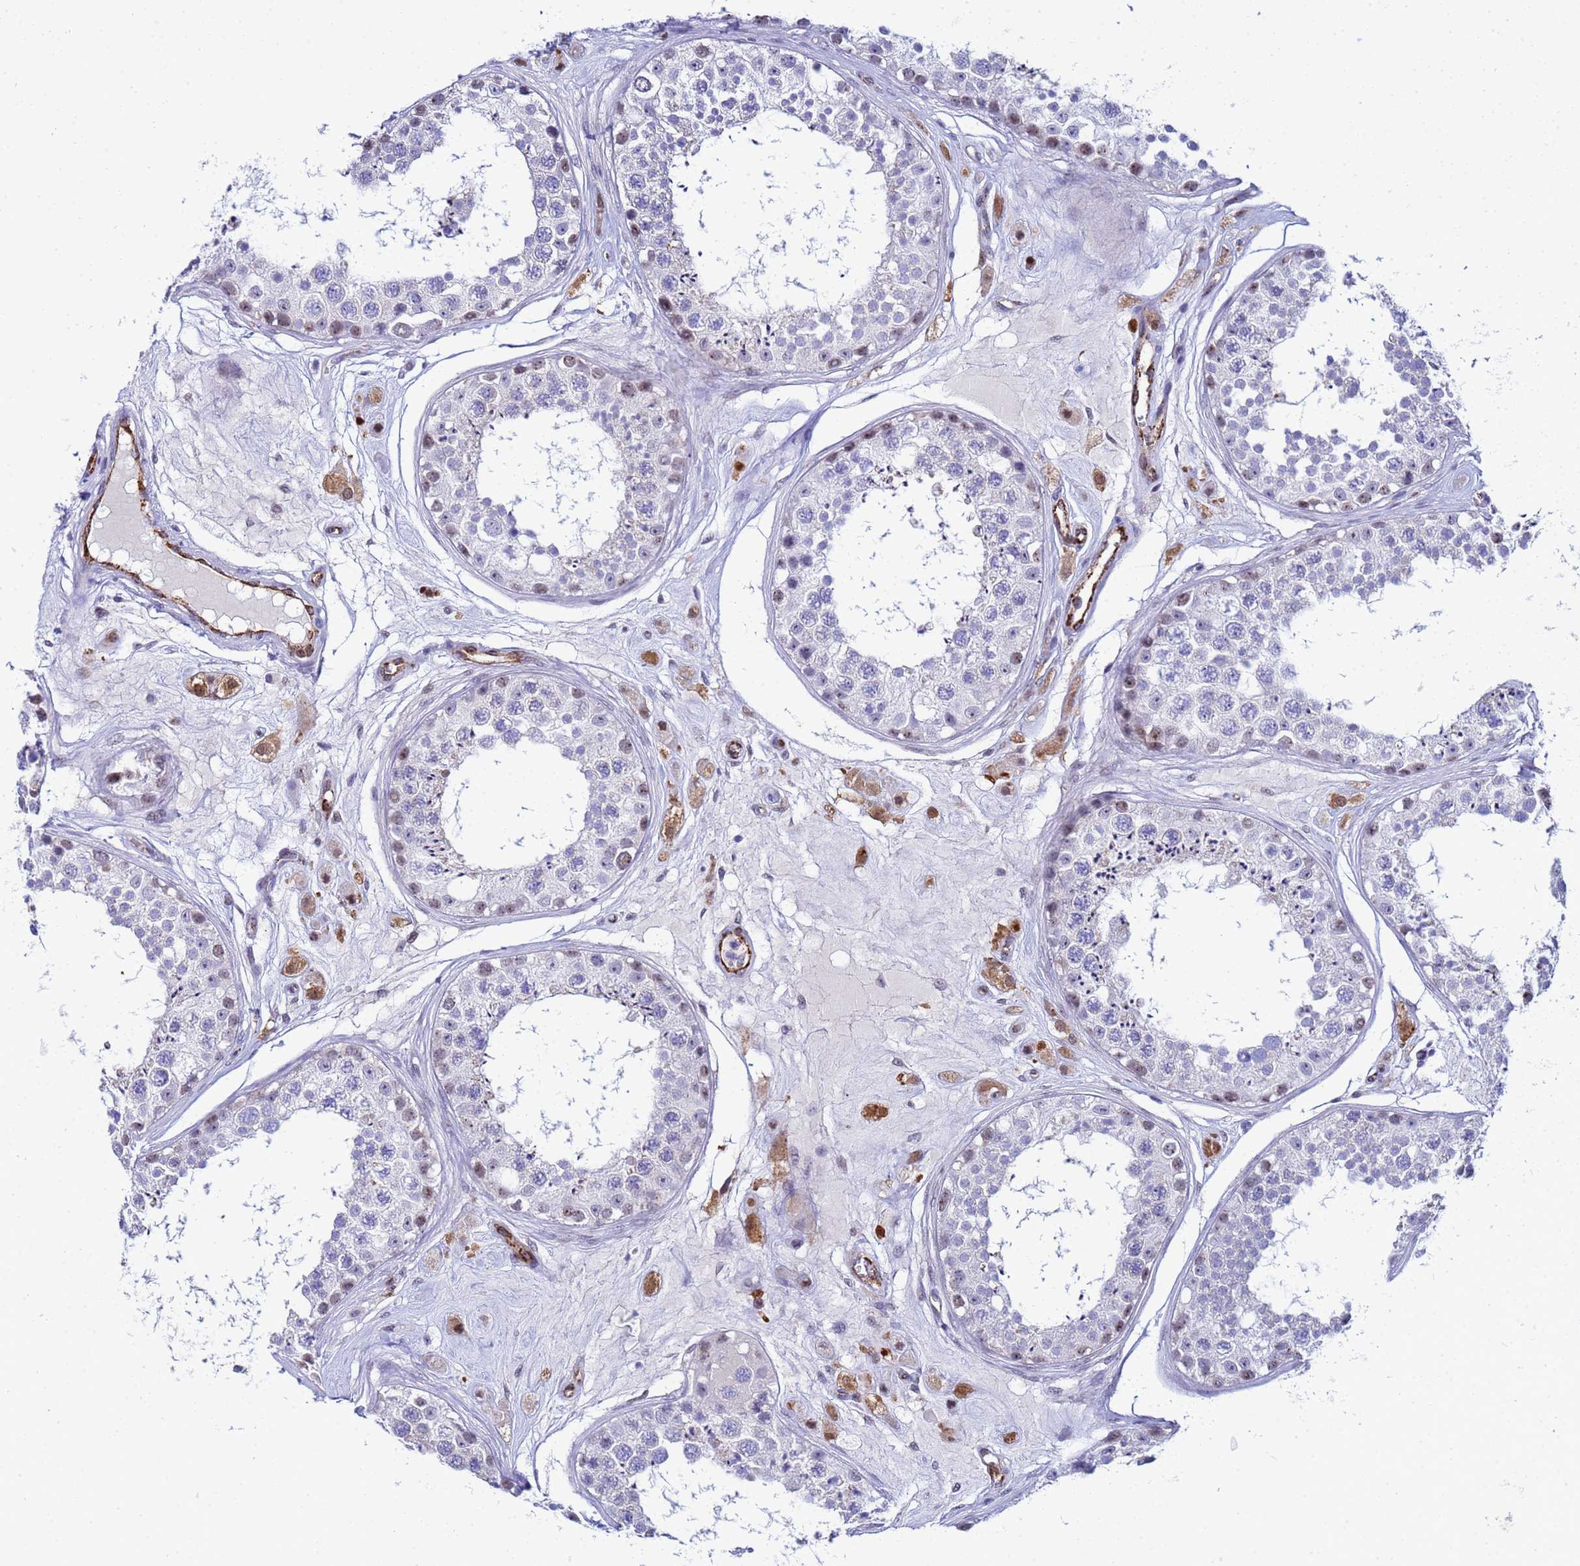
{"staining": {"intensity": "weak", "quantity": "<25%", "location": "nuclear"}, "tissue": "testis", "cell_type": "Cells in seminiferous ducts", "image_type": "normal", "snomed": [{"axis": "morphology", "description": "Normal tissue, NOS"}, {"axis": "topography", "description": "Testis"}], "caption": "DAB immunohistochemical staining of unremarkable testis demonstrates no significant positivity in cells in seminiferous ducts.", "gene": "SLC25A37", "patient": {"sex": "male", "age": 25}}